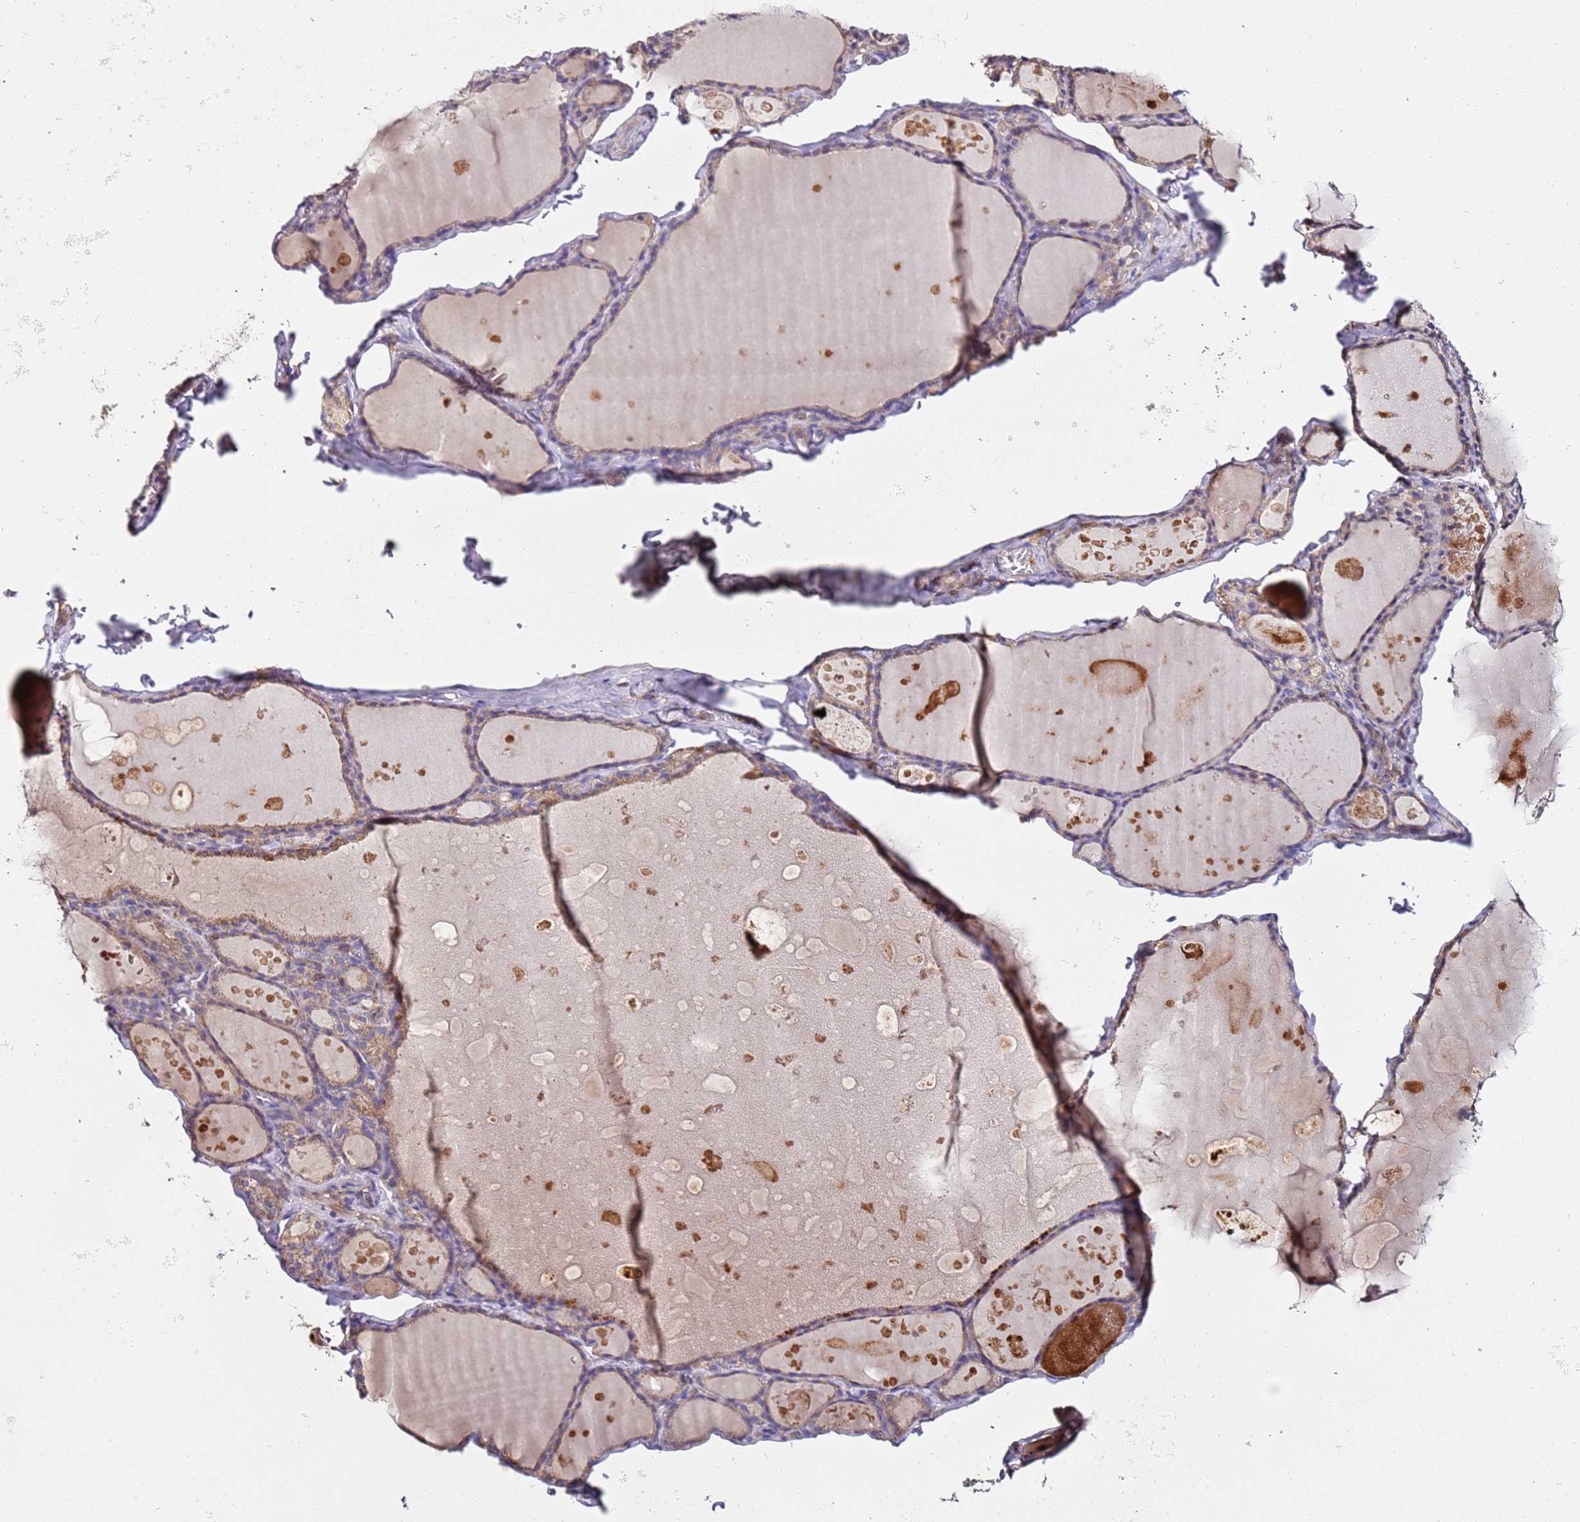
{"staining": {"intensity": "moderate", "quantity": "25%-75%", "location": "cytoplasmic/membranous"}, "tissue": "thyroid gland", "cell_type": "Glandular cells", "image_type": "normal", "snomed": [{"axis": "morphology", "description": "Normal tissue, NOS"}, {"axis": "topography", "description": "Thyroid gland"}], "caption": "Moderate cytoplasmic/membranous positivity is identified in approximately 25%-75% of glandular cells in unremarkable thyroid gland. The protein is shown in brown color, while the nuclei are stained blue.", "gene": "RMND5A", "patient": {"sex": "male", "age": 56}}